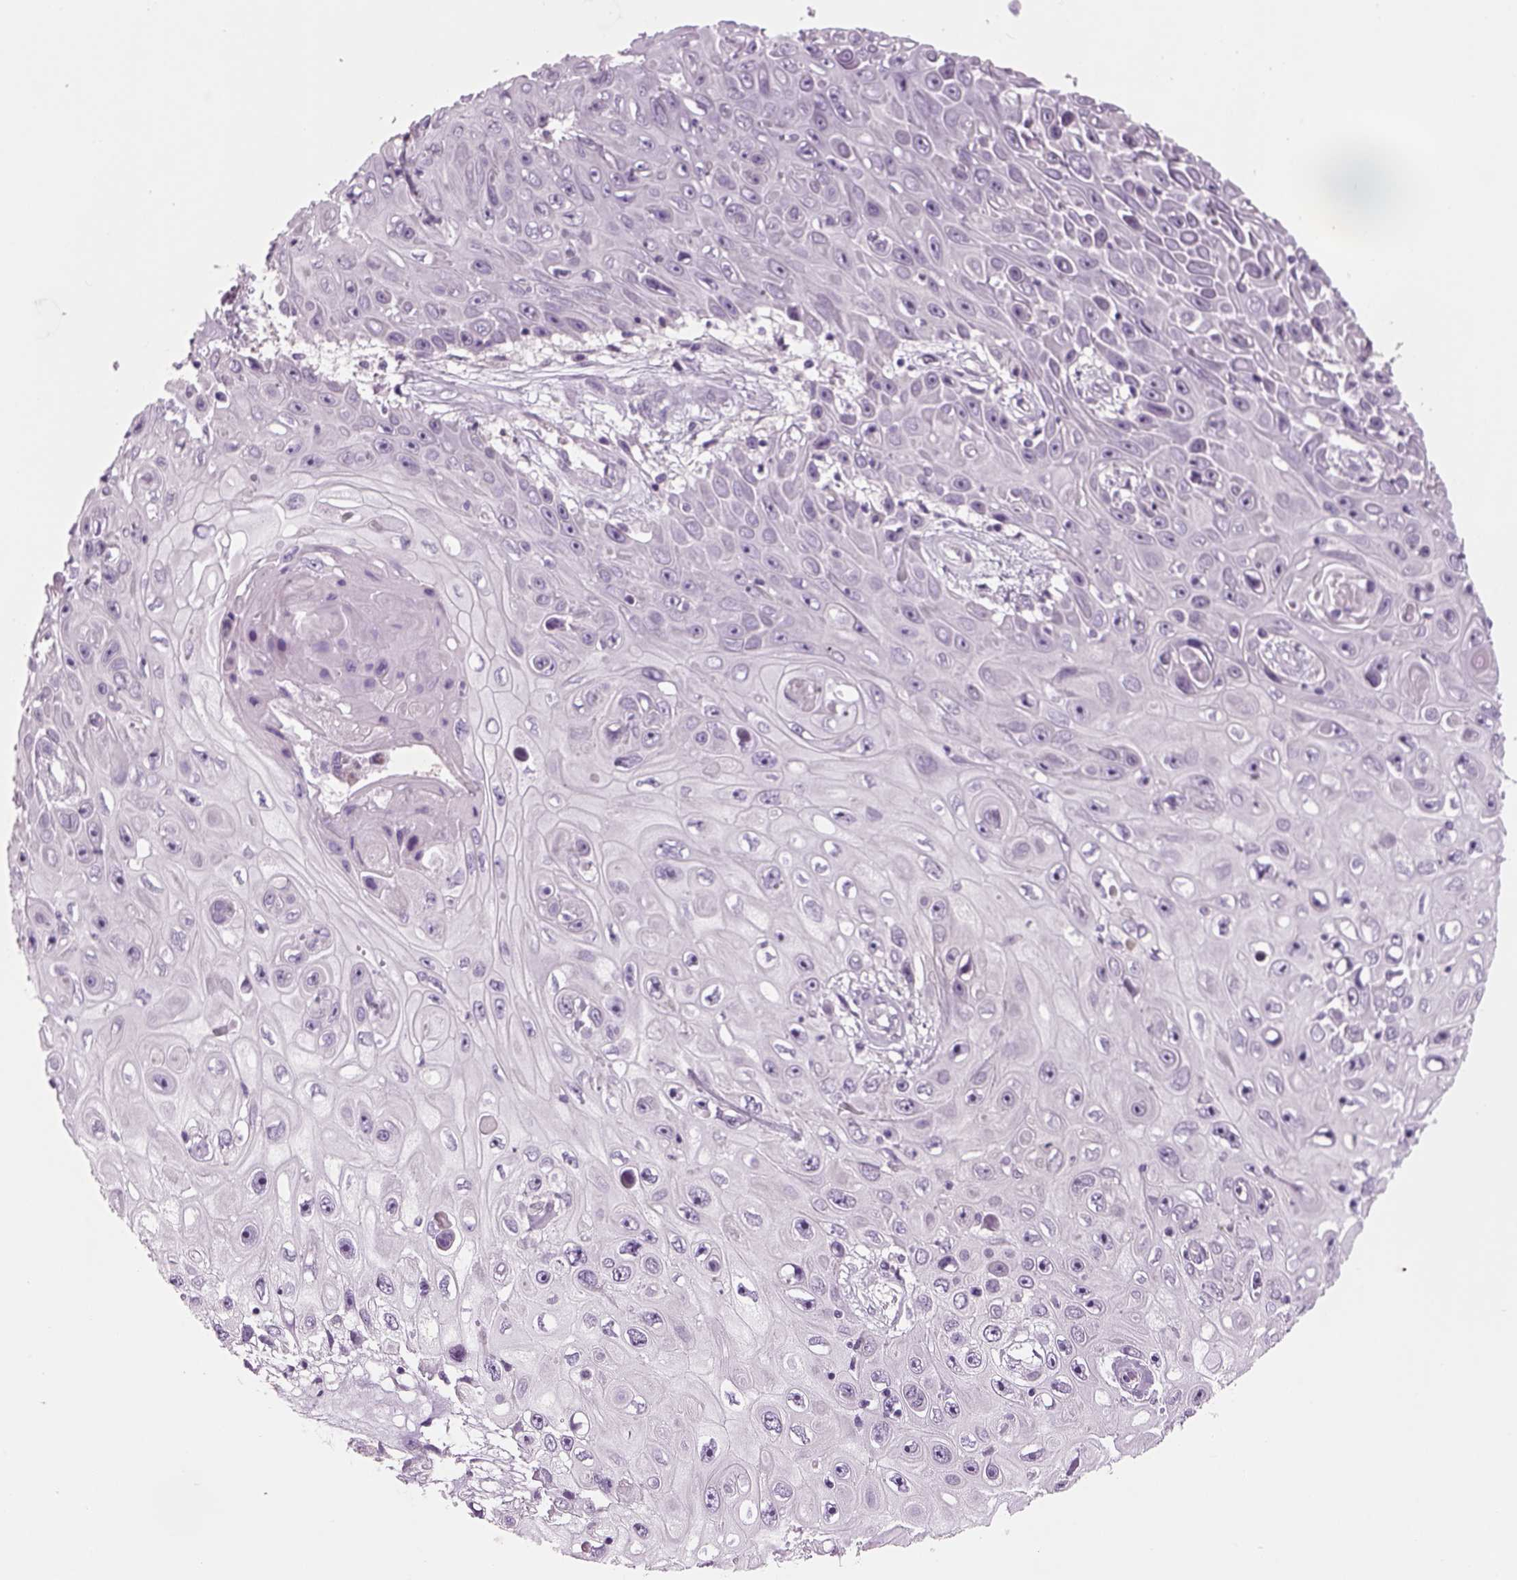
{"staining": {"intensity": "negative", "quantity": "none", "location": "none"}, "tissue": "skin cancer", "cell_type": "Tumor cells", "image_type": "cancer", "snomed": [{"axis": "morphology", "description": "Squamous cell carcinoma, NOS"}, {"axis": "topography", "description": "Skin"}], "caption": "This is an immunohistochemistry (IHC) micrograph of skin cancer (squamous cell carcinoma). There is no expression in tumor cells.", "gene": "KCNMB4", "patient": {"sex": "male", "age": 82}}